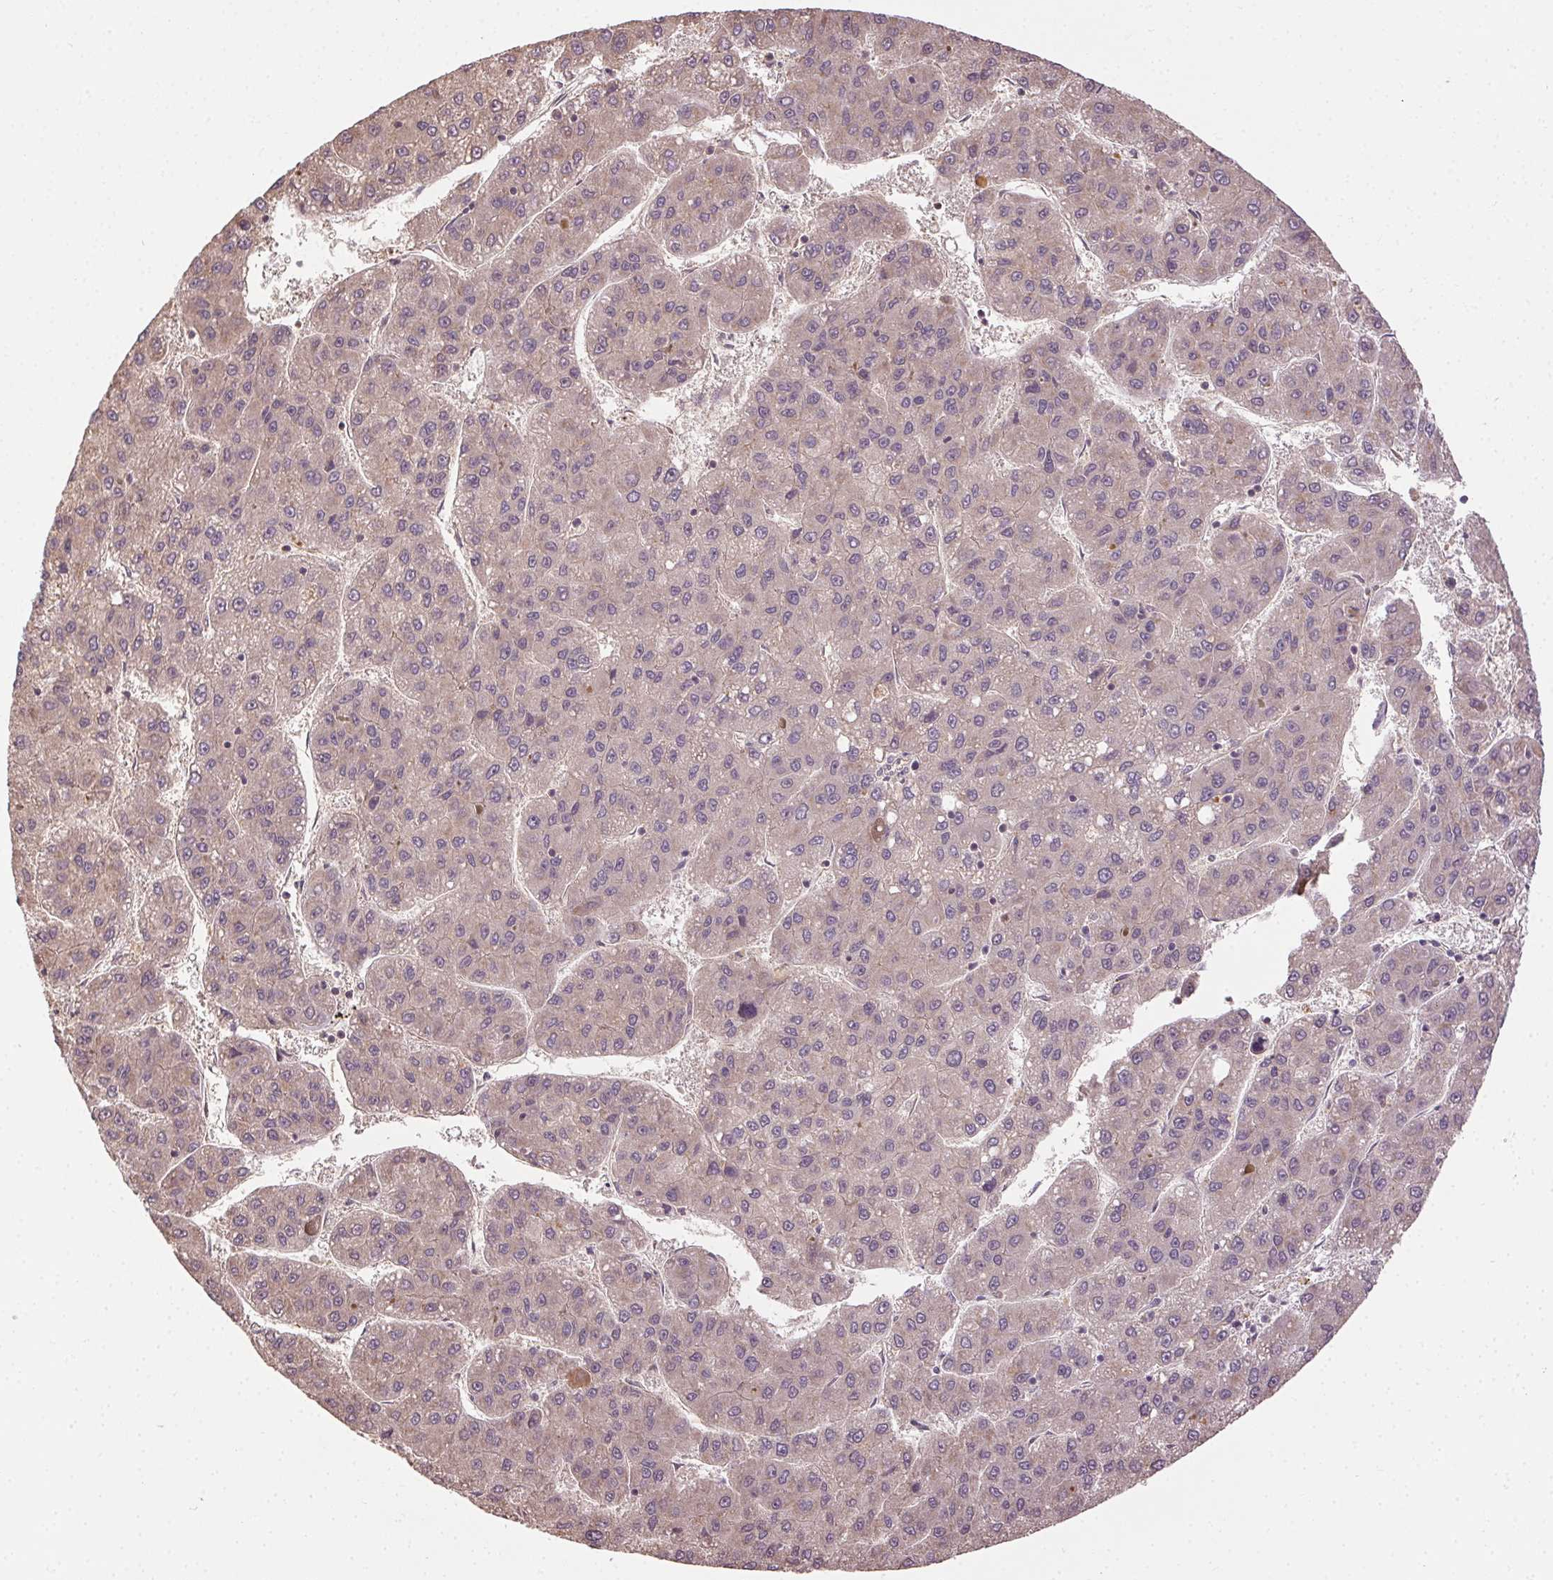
{"staining": {"intensity": "weak", "quantity": "<25%", "location": "cytoplasmic/membranous"}, "tissue": "liver cancer", "cell_type": "Tumor cells", "image_type": "cancer", "snomed": [{"axis": "morphology", "description": "Carcinoma, Hepatocellular, NOS"}, {"axis": "topography", "description": "Liver"}], "caption": "Protein analysis of hepatocellular carcinoma (liver) shows no significant expression in tumor cells.", "gene": "ATP1B3", "patient": {"sex": "female", "age": 82}}